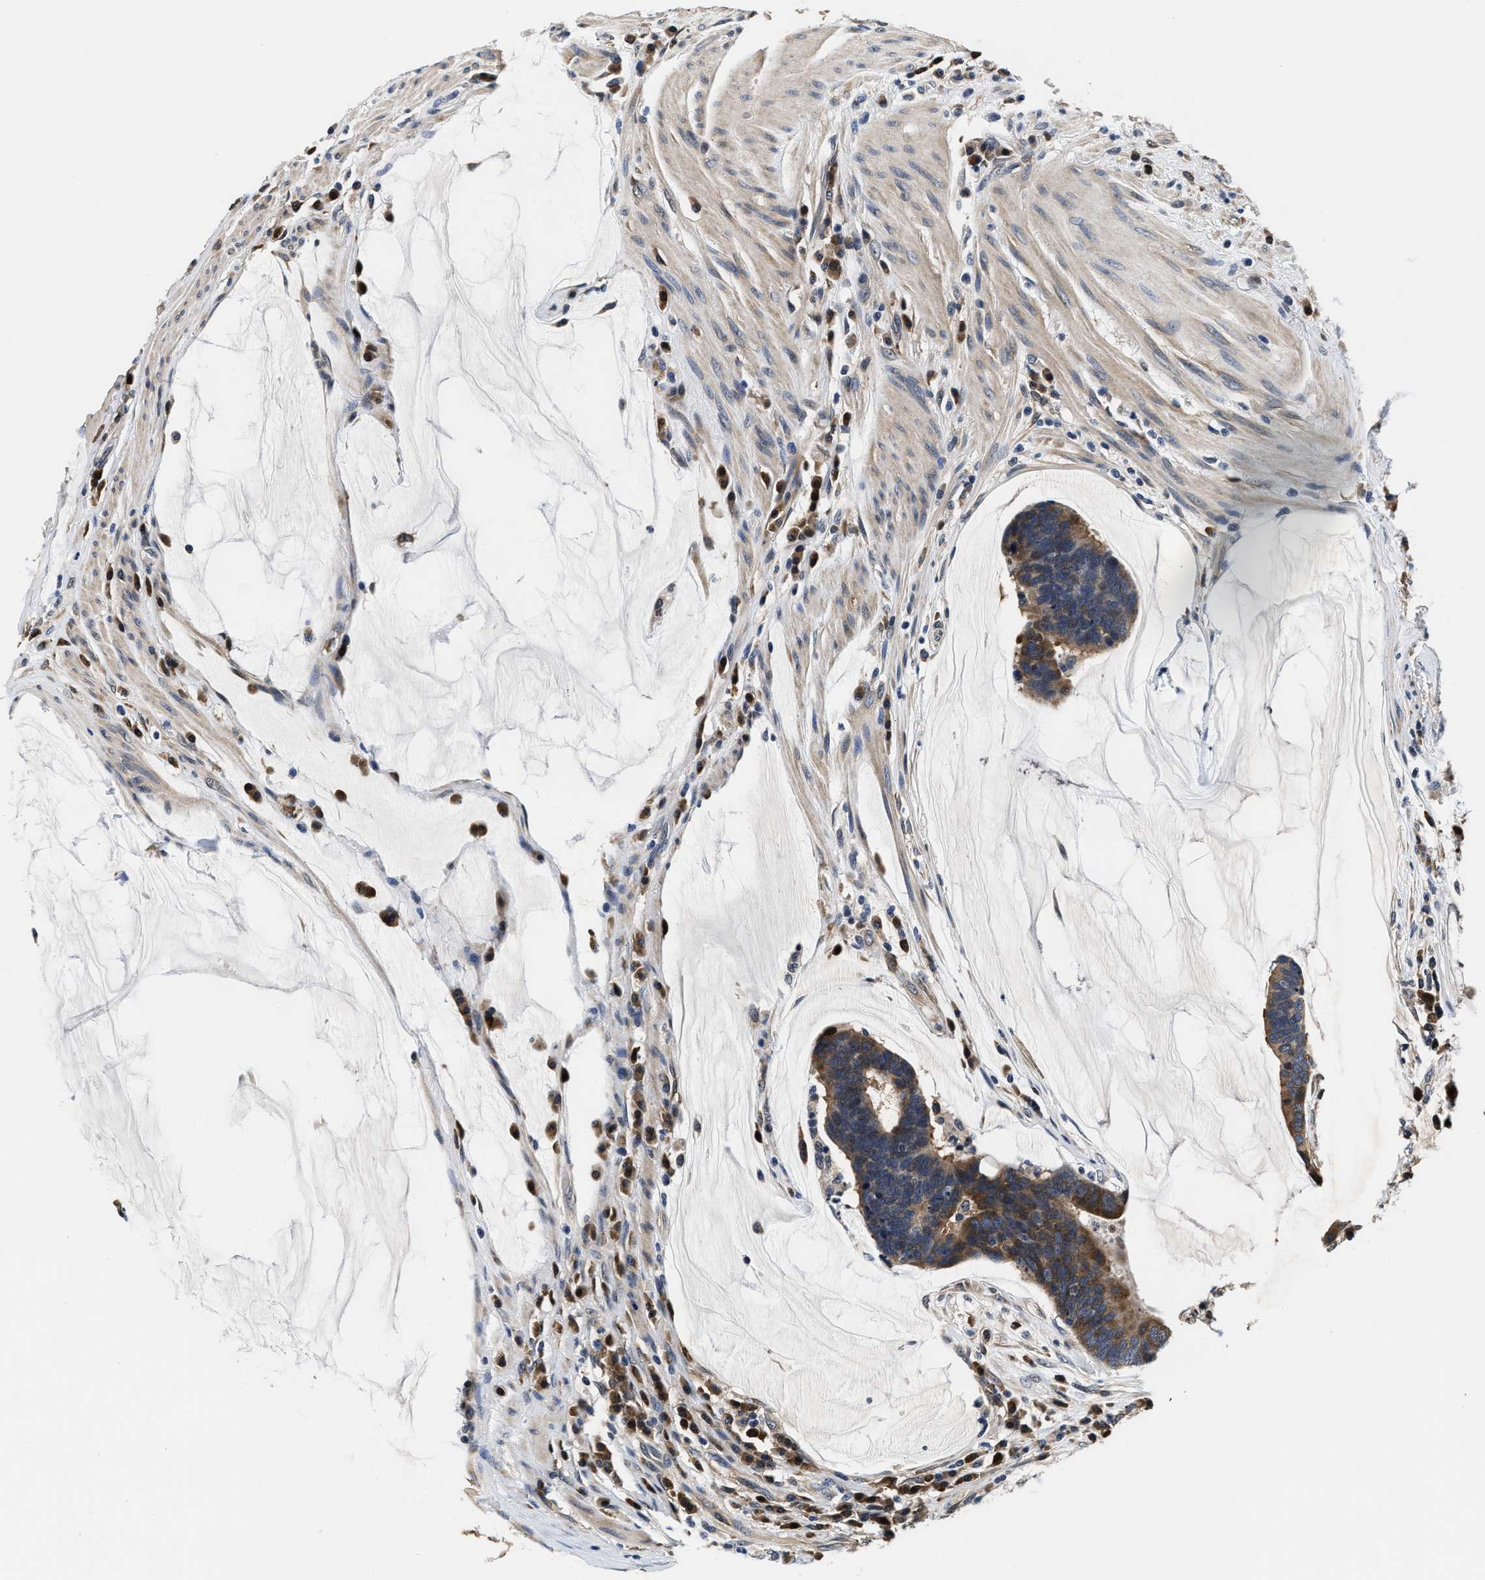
{"staining": {"intensity": "moderate", "quantity": "25%-75%", "location": "cytoplasmic/membranous"}, "tissue": "colorectal cancer", "cell_type": "Tumor cells", "image_type": "cancer", "snomed": [{"axis": "morphology", "description": "Adenocarcinoma, NOS"}, {"axis": "topography", "description": "Rectum"}], "caption": "Brown immunohistochemical staining in human adenocarcinoma (colorectal) displays moderate cytoplasmic/membranous staining in approximately 25%-75% of tumor cells.", "gene": "PHPT1", "patient": {"sex": "female", "age": 89}}